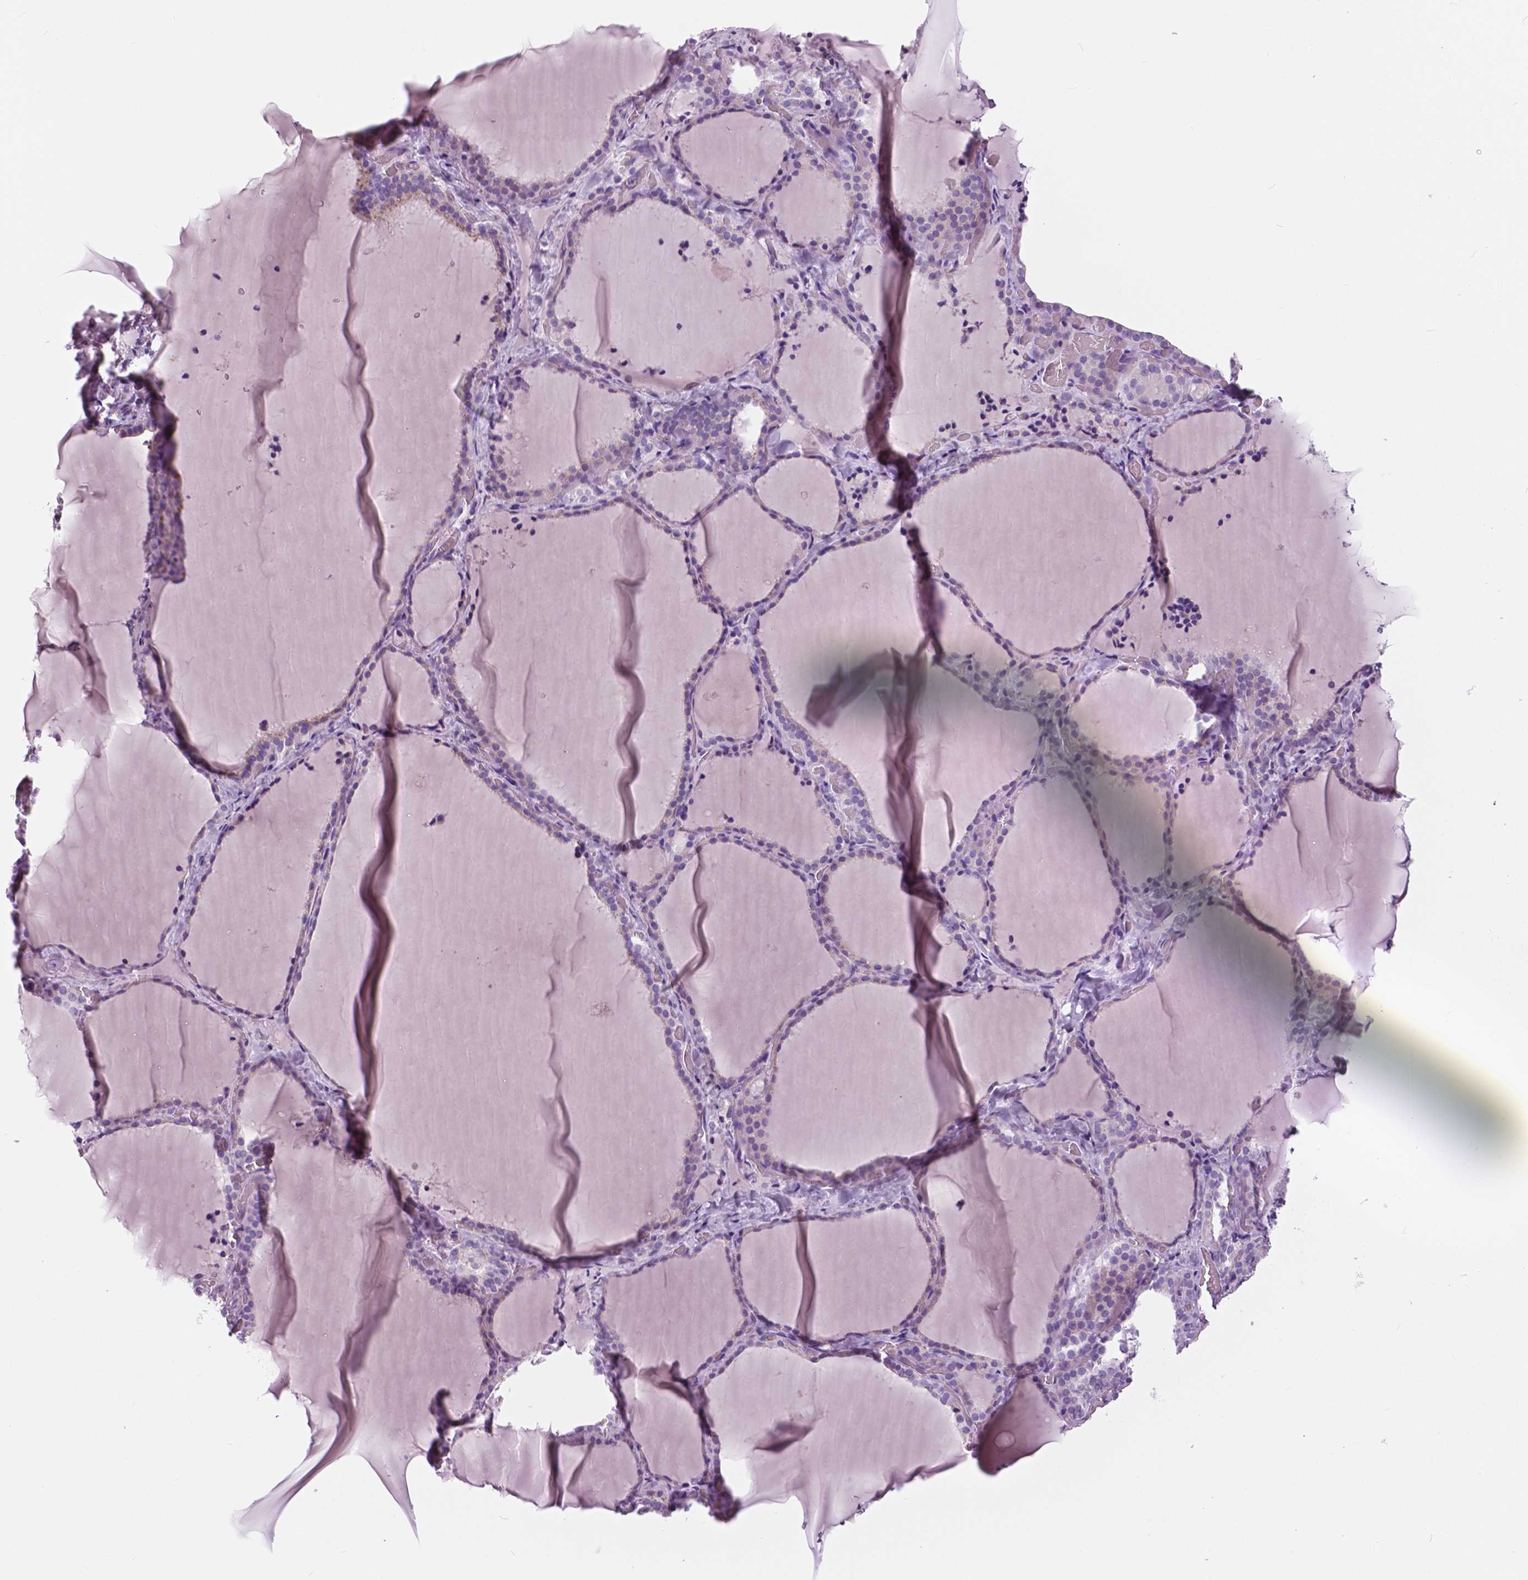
{"staining": {"intensity": "negative", "quantity": "none", "location": "none"}, "tissue": "thyroid gland", "cell_type": "Glandular cells", "image_type": "normal", "snomed": [{"axis": "morphology", "description": "Normal tissue, NOS"}, {"axis": "topography", "description": "Thyroid gland"}], "caption": "Thyroid gland stained for a protein using IHC shows no positivity glandular cells.", "gene": "SERPINI1", "patient": {"sex": "female", "age": 22}}